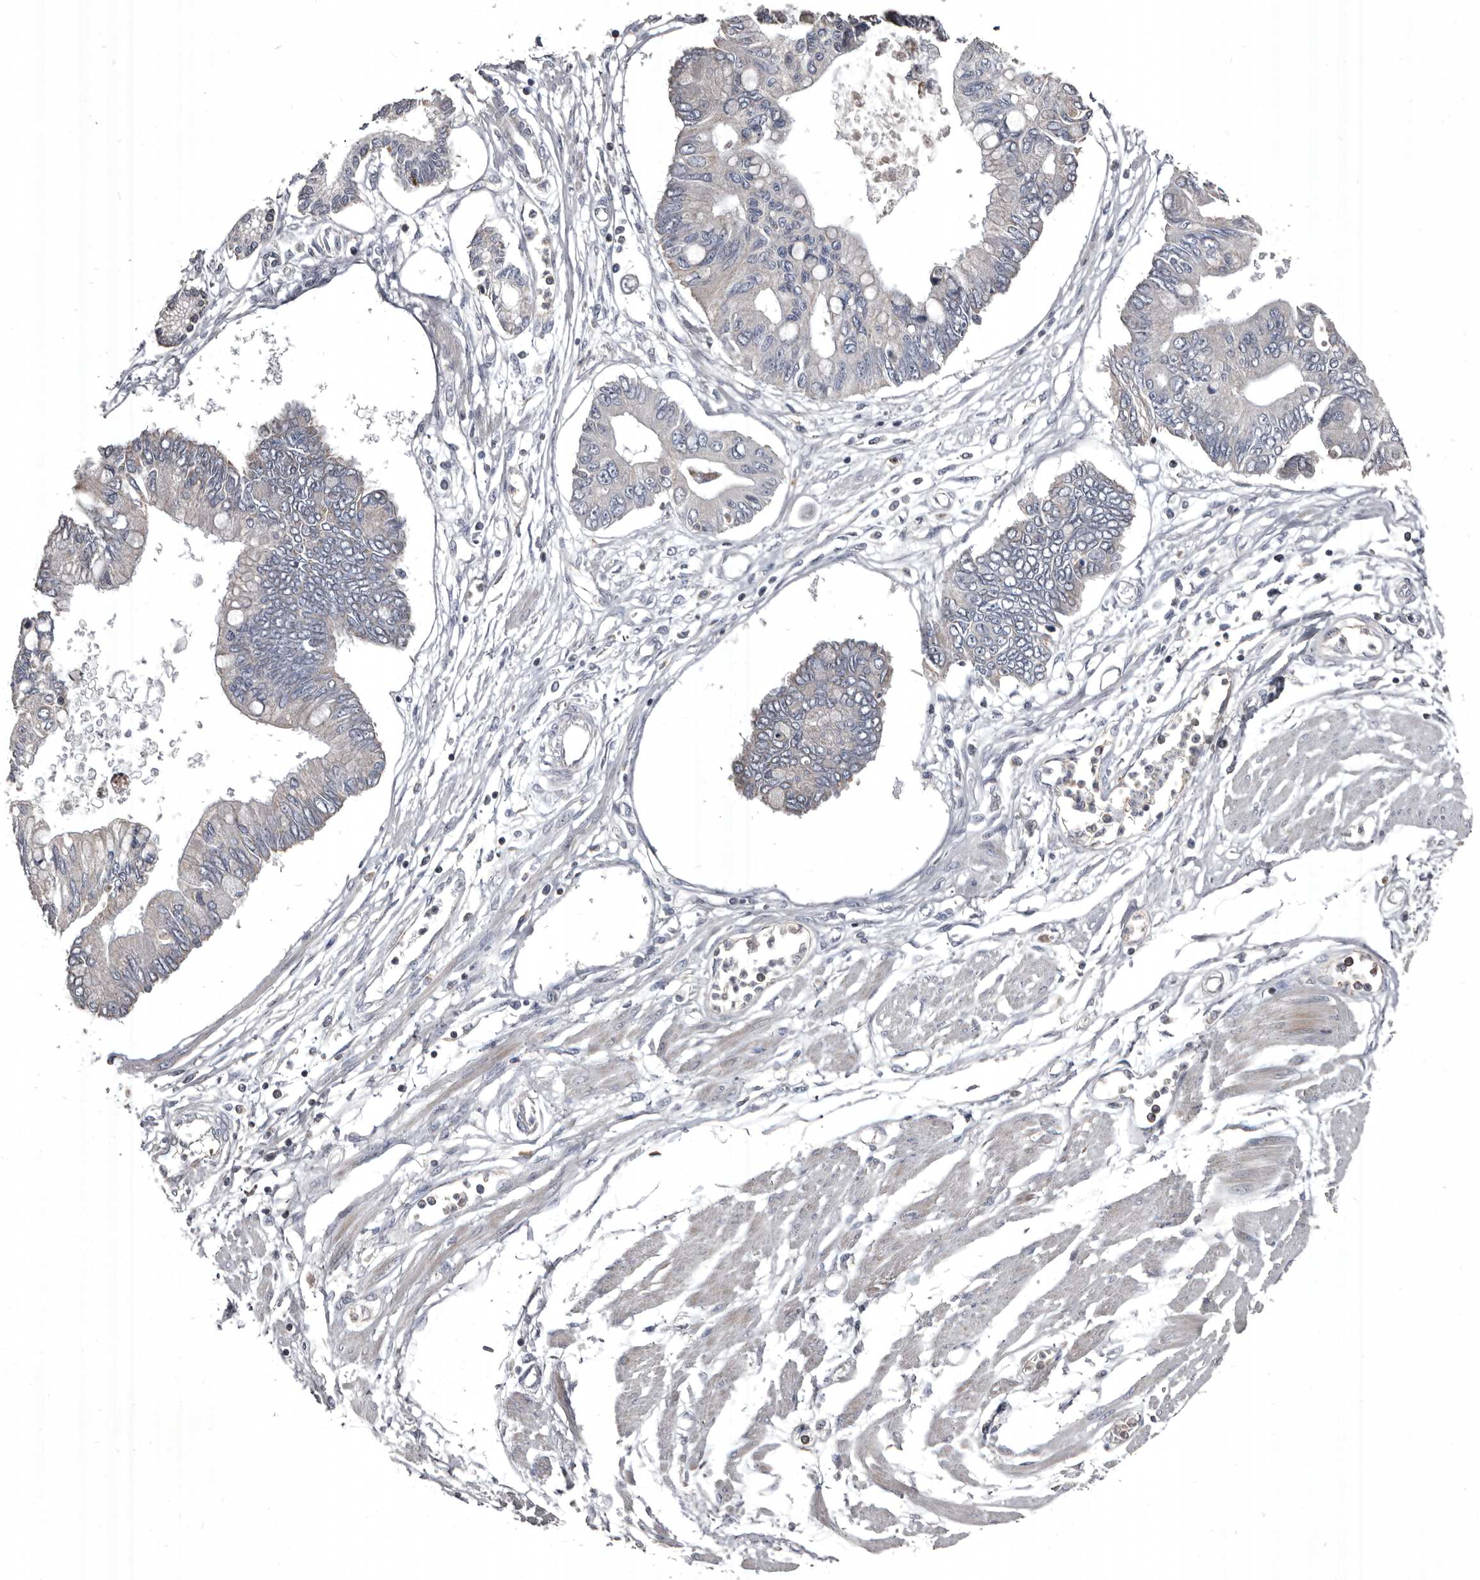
{"staining": {"intensity": "negative", "quantity": "none", "location": "none"}, "tissue": "pancreatic cancer", "cell_type": "Tumor cells", "image_type": "cancer", "snomed": [{"axis": "morphology", "description": "Adenocarcinoma, NOS"}, {"axis": "topography", "description": "Pancreas"}], "caption": "Histopathology image shows no significant protein staining in tumor cells of adenocarcinoma (pancreatic).", "gene": "GREB1", "patient": {"sex": "female", "age": 77}}